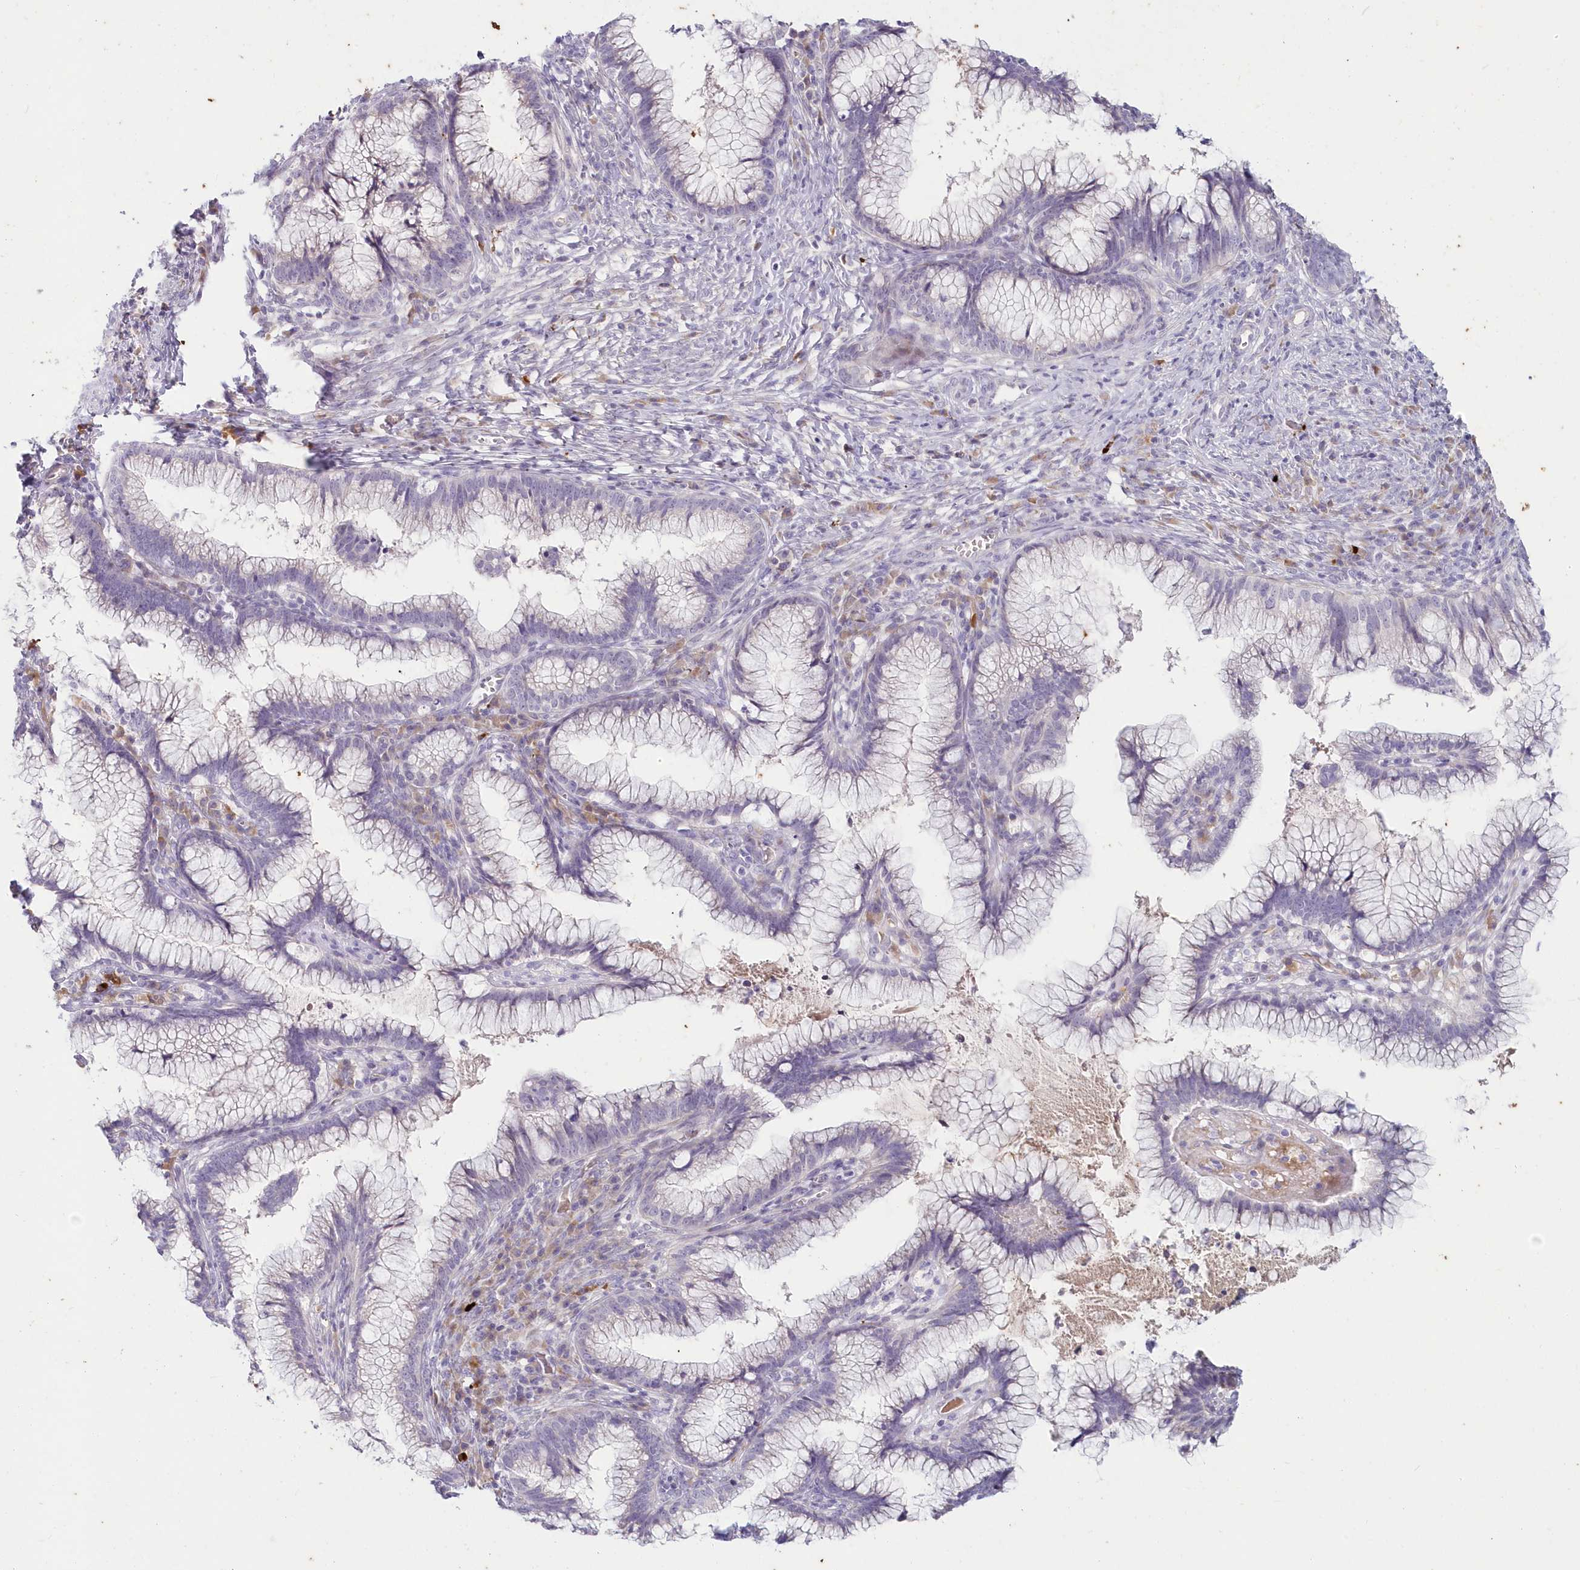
{"staining": {"intensity": "negative", "quantity": "none", "location": "none"}, "tissue": "cervical cancer", "cell_type": "Tumor cells", "image_type": "cancer", "snomed": [{"axis": "morphology", "description": "Adenocarcinoma, NOS"}, {"axis": "topography", "description": "Cervix"}], "caption": "This is an immunohistochemistry (IHC) photomicrograph of adenocarcinoma (cervical). There is no staining in tumor cells.", "gene": "SNED1", "patient": {"sex": "female", "age": 36}}